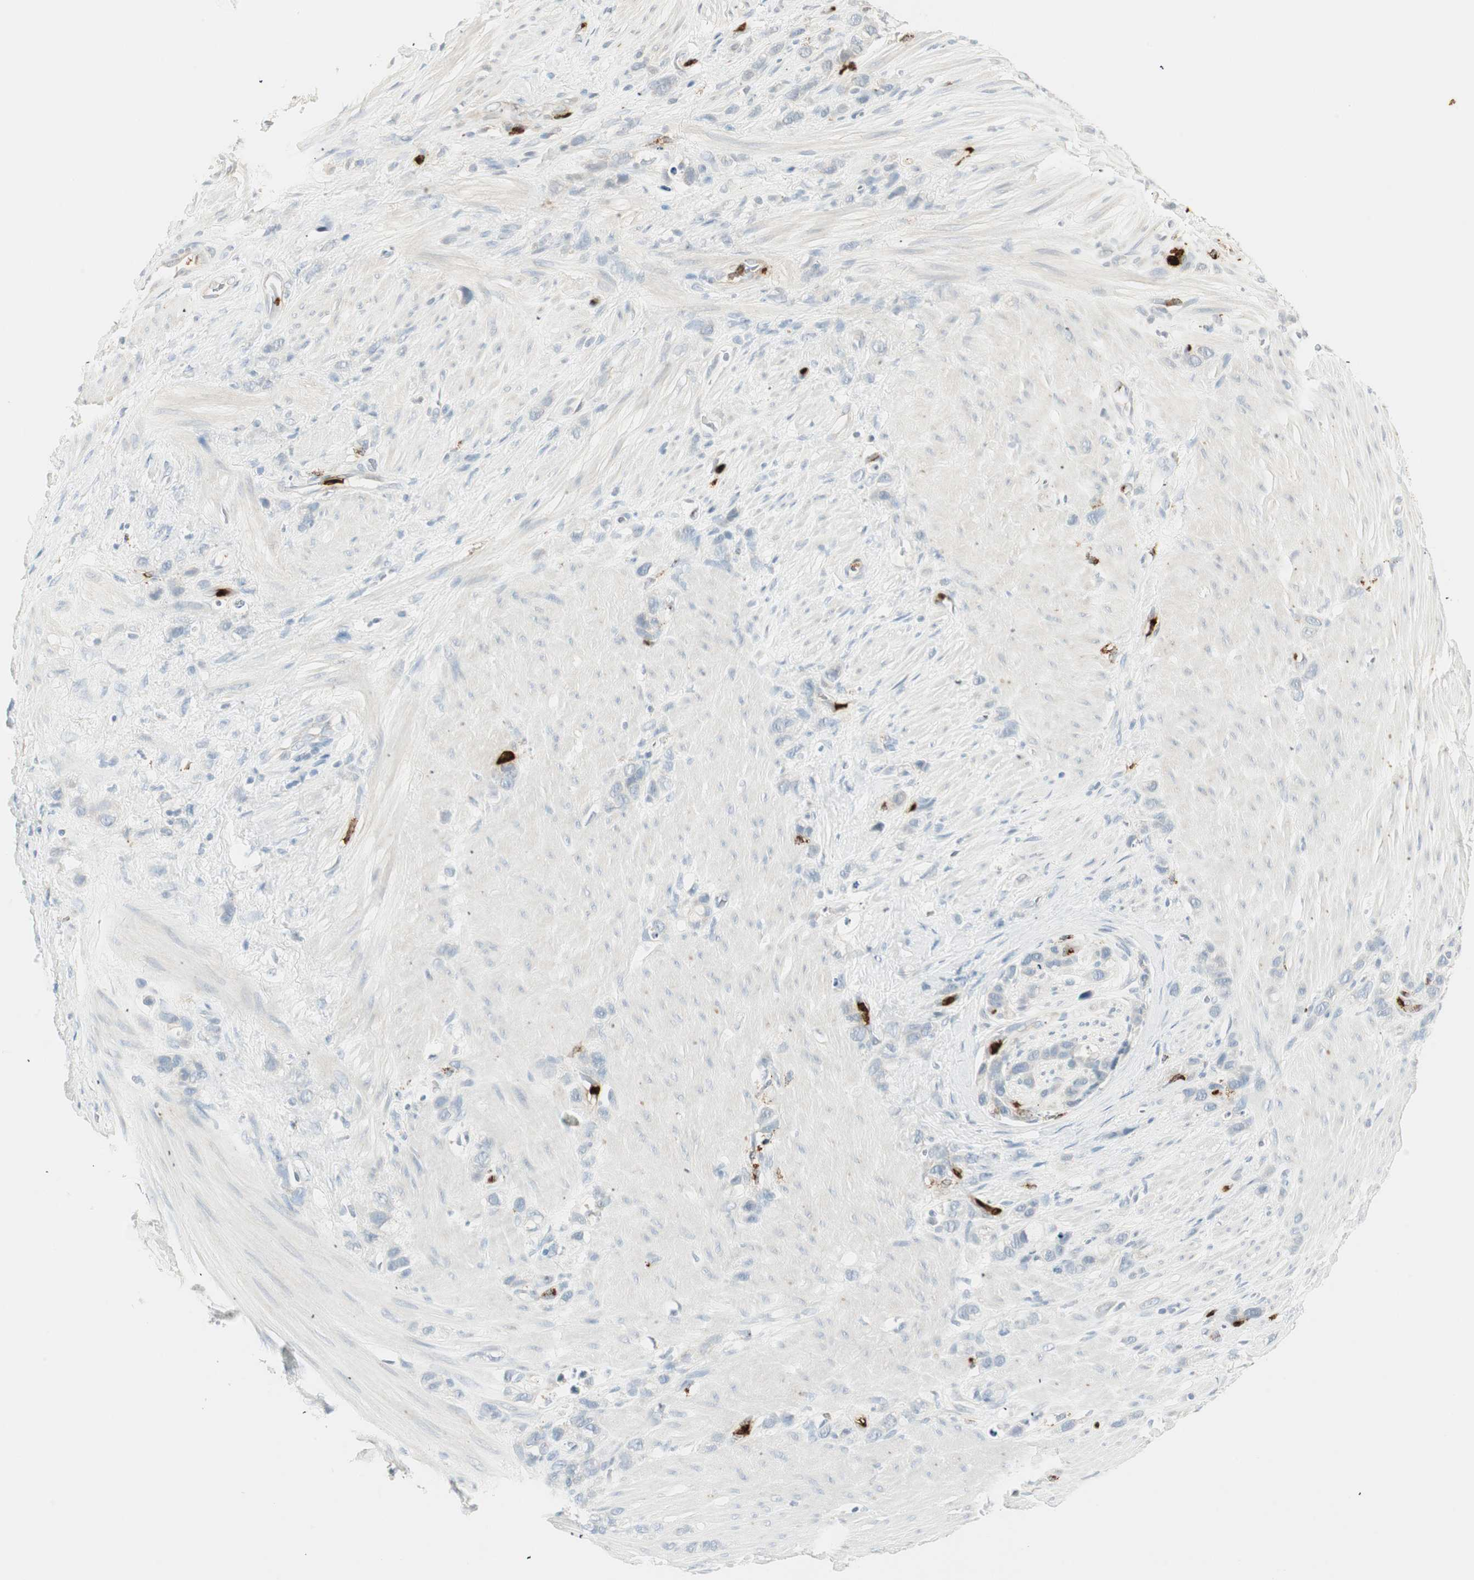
{"staining": {"intensity": "negative", "quantity": "none", "location": "none"}, "tissue": "stomach cancer", "cell_type": "Tumor cells", "image_type": "cancer", "snomed": [{"axis": "morphology", "description": "Normal tissue, NOS"}, {"axis": "morphology", "description": "Adenocarcinoma, NOS"}, {"axis": "morphology", "description": "Adenocarcinoma, High grade"}, {"axis": "topography", "description": "Stomach, upper"}, {"axis": "topography", "description": "Stomach"}], "caption": "Immunohistochemical staining of human stomach adenocarcinoma reveals no significant positivity in tumor cells.", "gene": "PRTN3", "patient": {"sex": "female", "age": 65}}